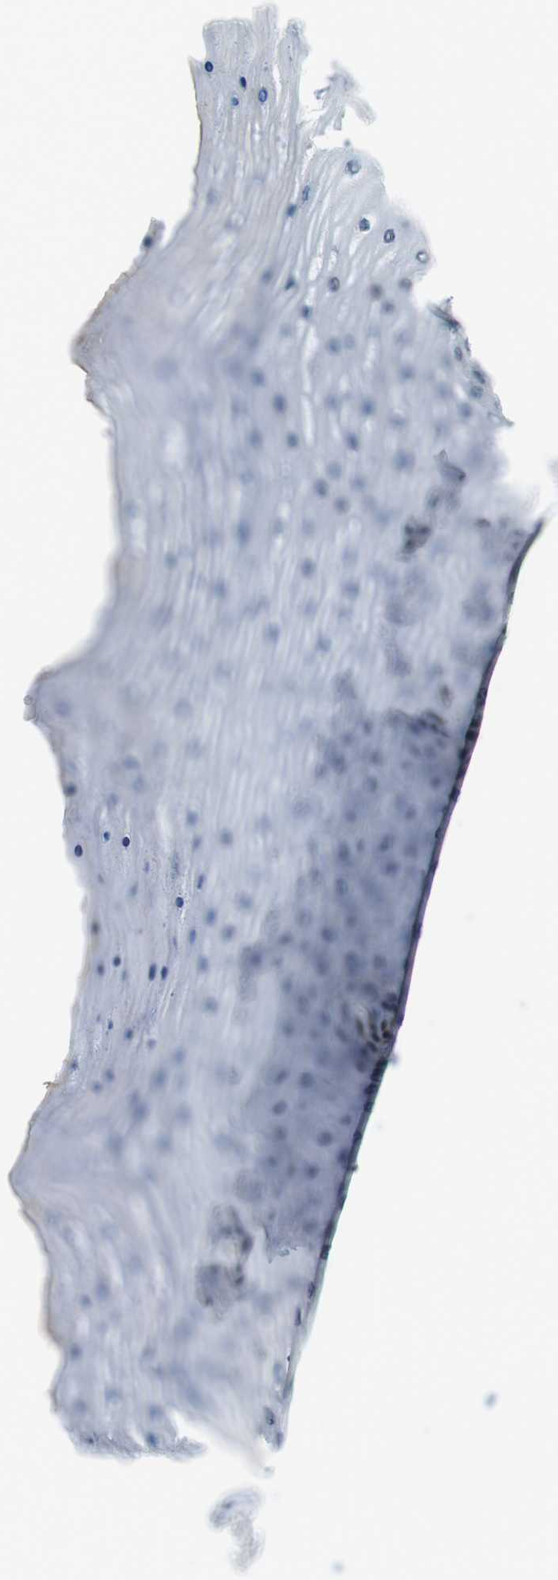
{"staining": {"intensity": "weak", "quantity": "<25%", "location": "cytoplasmic/membranous"}, "tissue": "cervix", "cell_type": "Glandular cells", "image_type": "normal", "snomed": [{"axis": "morphology", "description": "Normal tissue, NOS"}, {"axis": "topography", "description": "Cervix"}], "caption": "This is an IHC micrograph of benign cervix. There is no expression in glandular cells.", "gene": "CD163L1", "patient": {"sex": "female", "age": 55}}